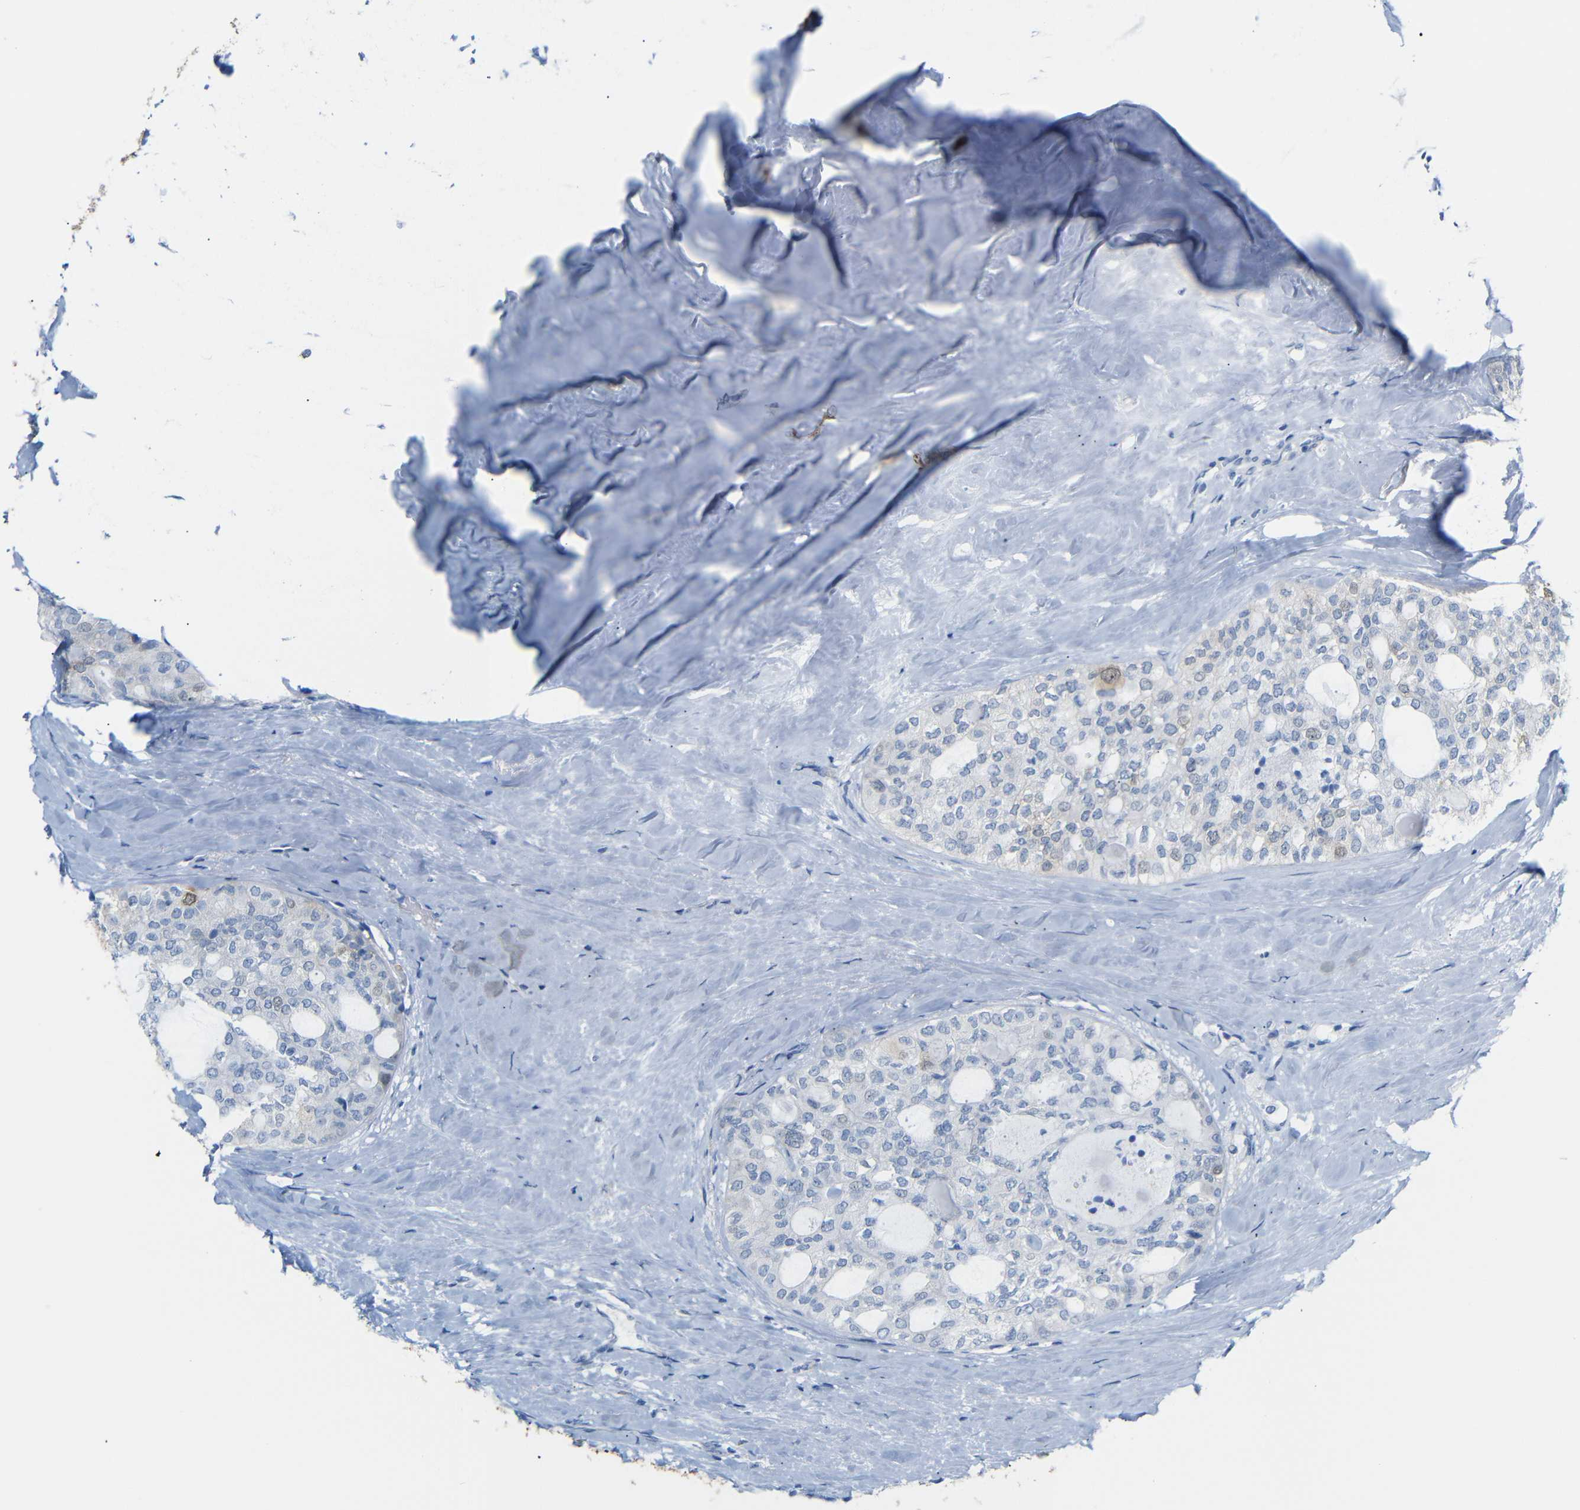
{"staining": {"intensity": "moderate", "quantity": "<25%", "location": "cytoplasmic/membranous"}, "tissue": "thyroid cancer", "cell_type": "Tumor cells", "image_type": "cancer", "snomed": [{"axis": "morphology", "description": "Follicular adenoma carcinoma, NOS"}, {"axis": "topography", "description": "Thyroid gland"}], "caption": "Immunohistochemistry of human thyroid follicular adenoma carcinoma displays low levels of moderate cytoplasmic/membranous positivity in about <25% of tumor cells. The staining was performed using DAB (3,3'-diaminobenzidine), with brown indicating positive protein expression. Nuclei are stained blue with hematoxylin.", "gene": "MT1A", "patient": {"sex": "male", "age": 75}}